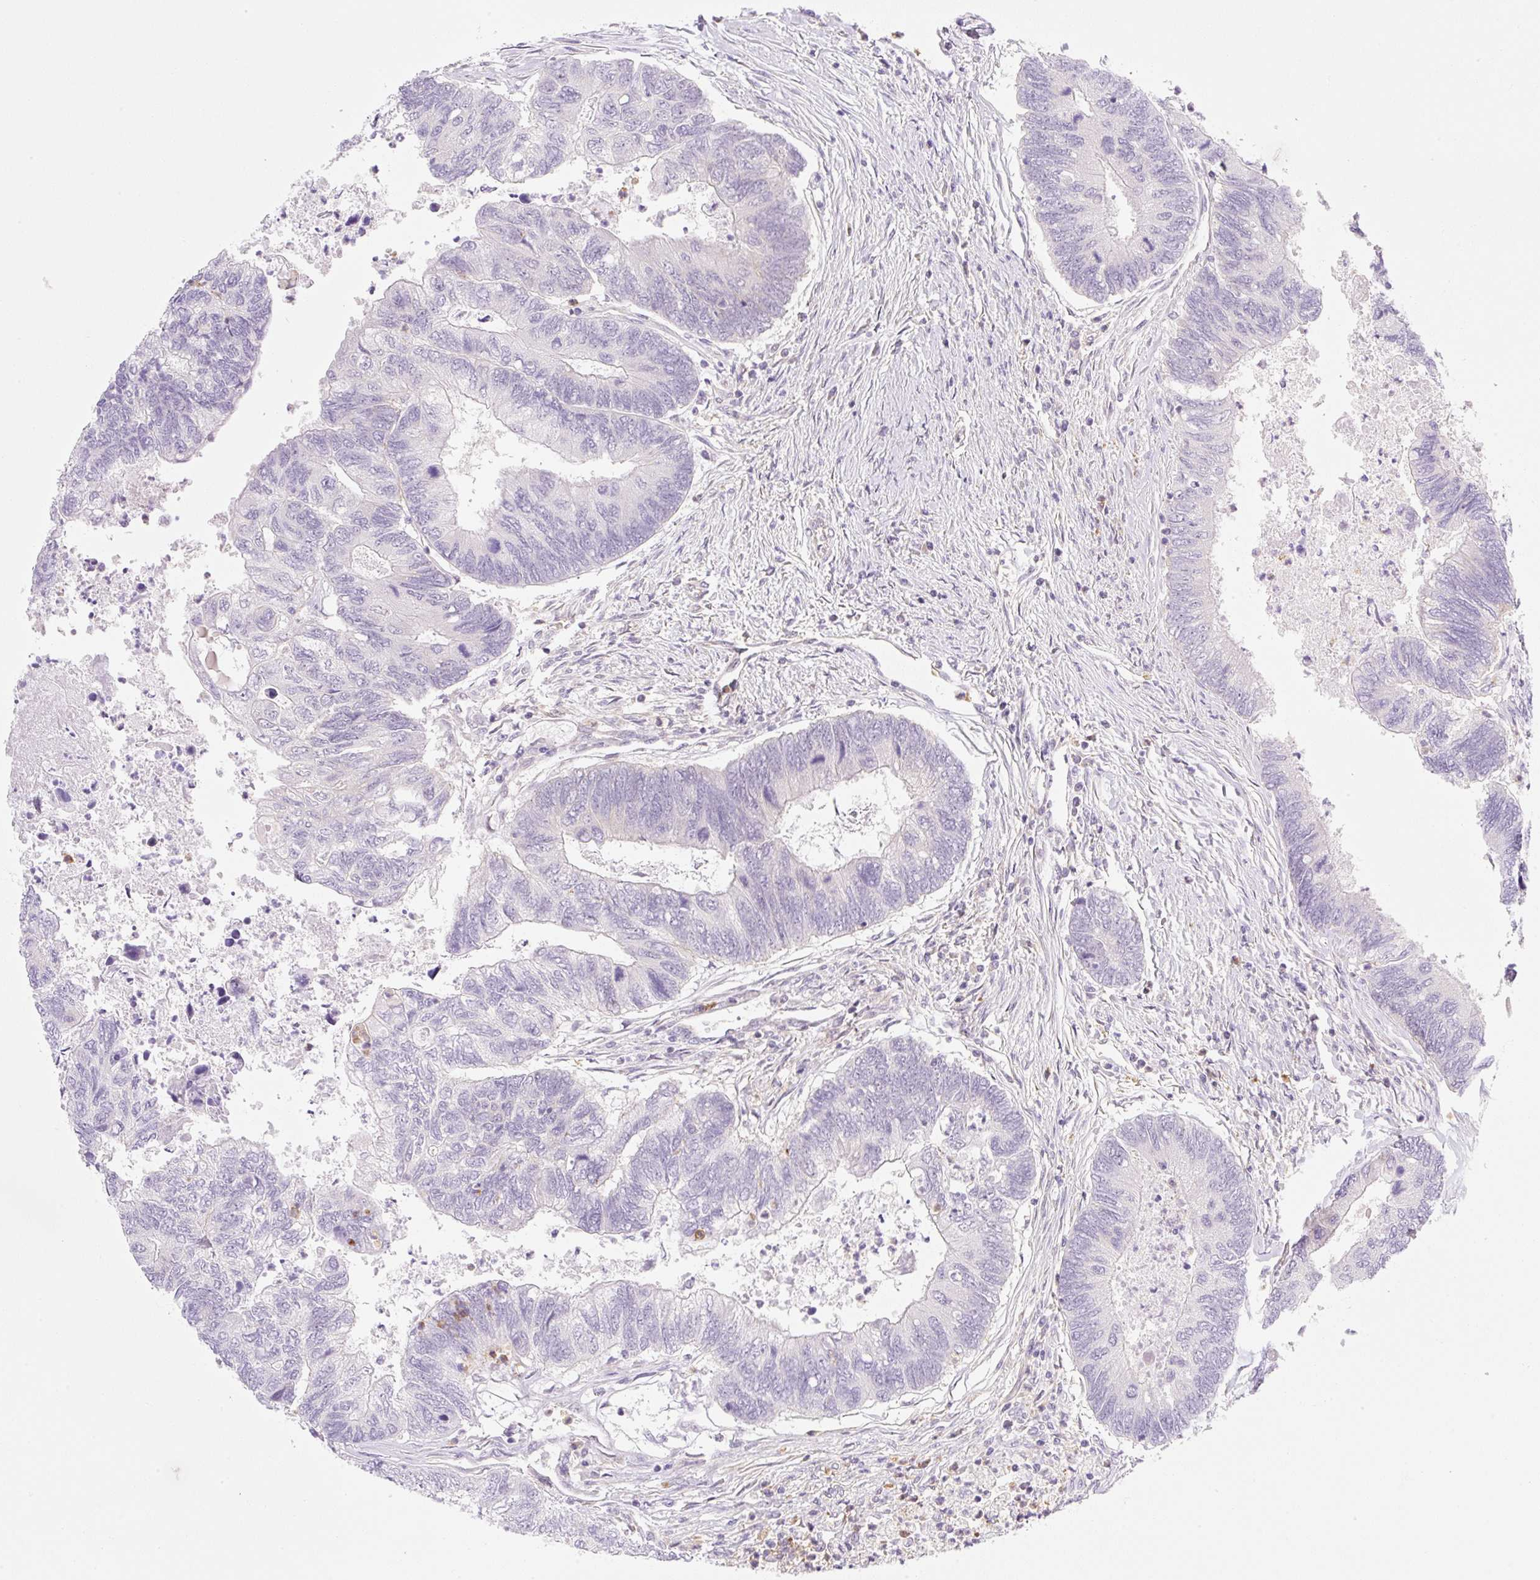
{"staining": {"intensity": "negative", "quantity": "none", "location": "none"}, "tissue": "colorectal cancer", "cell_type": "Tumor cells", "image_type": "cancer", "snomed": [{"axis": "morphology", "description": "Adenocarcinoma, NOS"}, {"axis": "topography", "description": "Colon"}], "caption": "Immunohistochemistry image of neoplastic tissue: colorectal adenocarcinoma stained with DAB (3,3'-diaminobenzidine) reveals no significant protein staining in tumor cells. (DAB immunohistochemistry visualized using brightfield microscopy, high magnification).", "gene": "OMA1", "patient": {"sex": "female", "age": 67}}